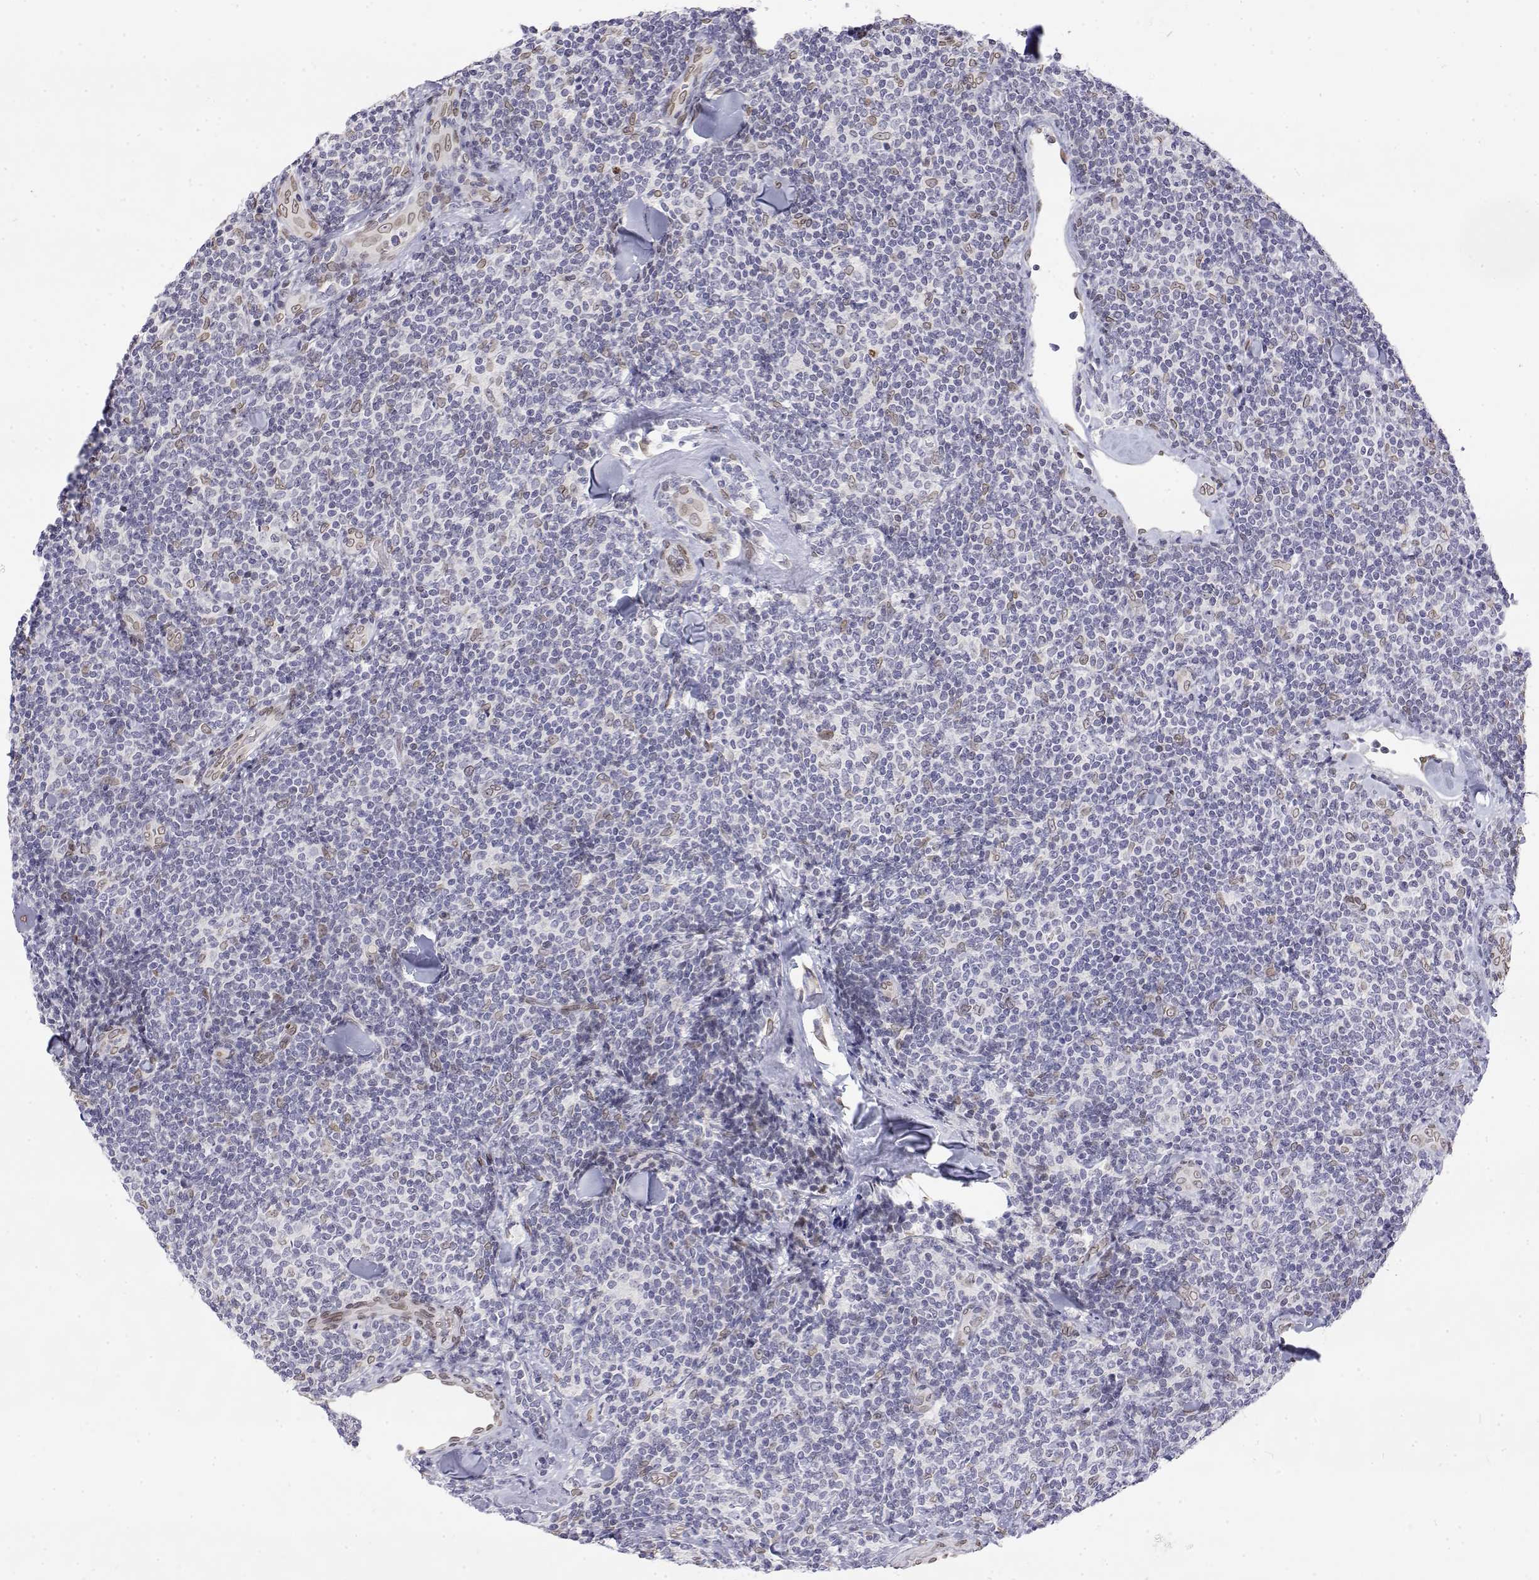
{"staining": {"intensity": "negative", "quantity": "none", "location": "none"}, "tissue": "lymphoma", "cell_type": "Tumor cells", "image_type": "cancer", "snomed": [{"axis": "morphology", "description": "Malignant lymphoma, non-Hodgkin's type, Low grade"}, {"axis": "topography", "description": "Lymph node"}], "caption": "IHC of human lymphoma exhibits no positivity in tumor cells.", "gene": "ZNF532", "patient": {"sex": "female", "age": 56}}